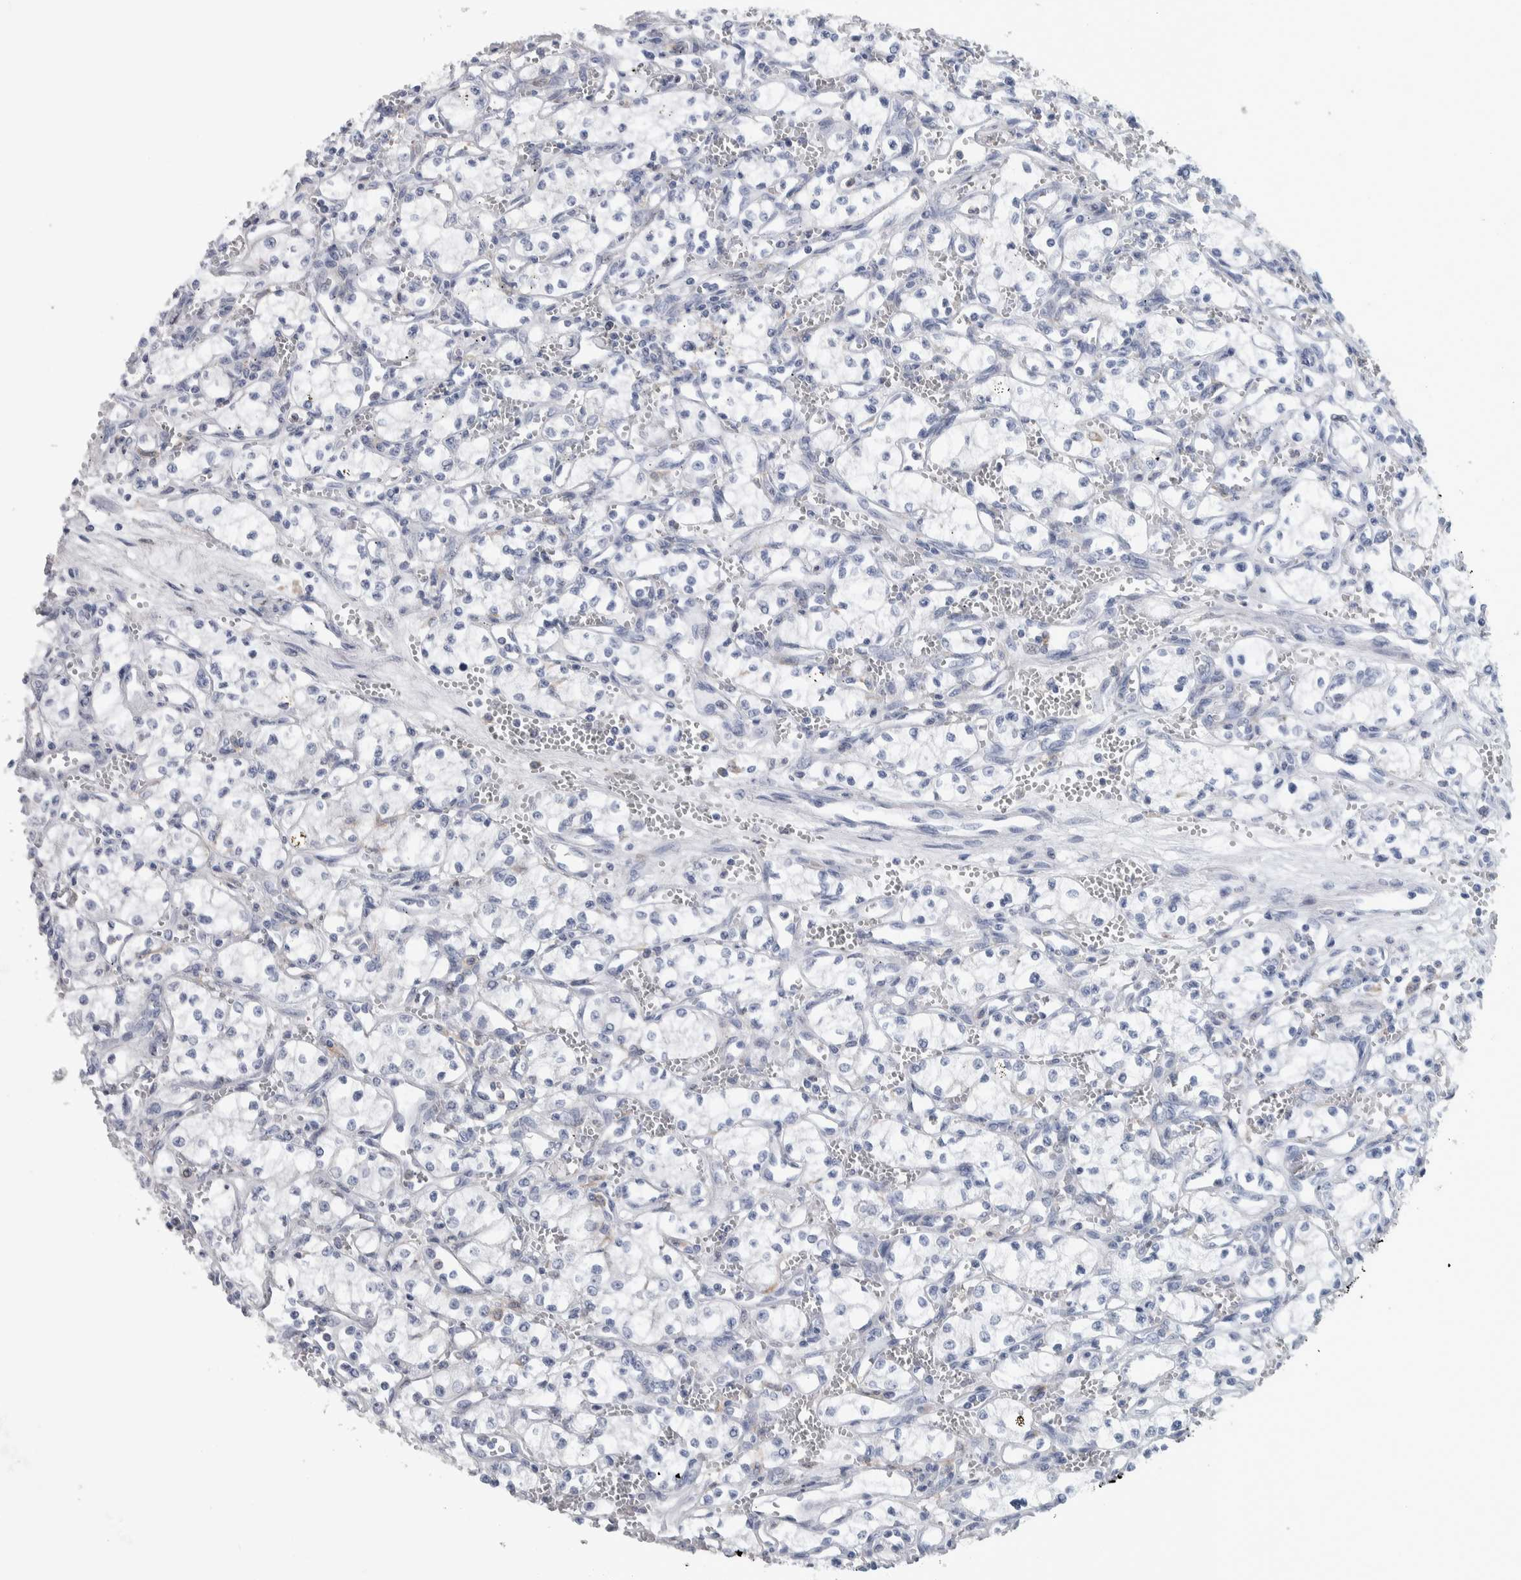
{"staining": {"intensity": "negative", "quantity": "none", "location": "none"}, "tissue": "renal cancer", "cell_type": "Tumor cells", "image_type": "cancer", "snomed": [{"axis": "morphology", "description": "Adenocarcinoma, NOS"}, {"axis": "topography", "description": "Kidney"}], "caption": "A high-resolution micrograph shows IHC staining of adenocarcinoma (renal), which shows no significant staining in tumor cells. (DAB (3,3'-diaminobenzidine) immunohistochemistry (IHC) with hematoxylin counter stain).", "gene": "SKAP2", "patient": {"sex": "male", "age": 59}}